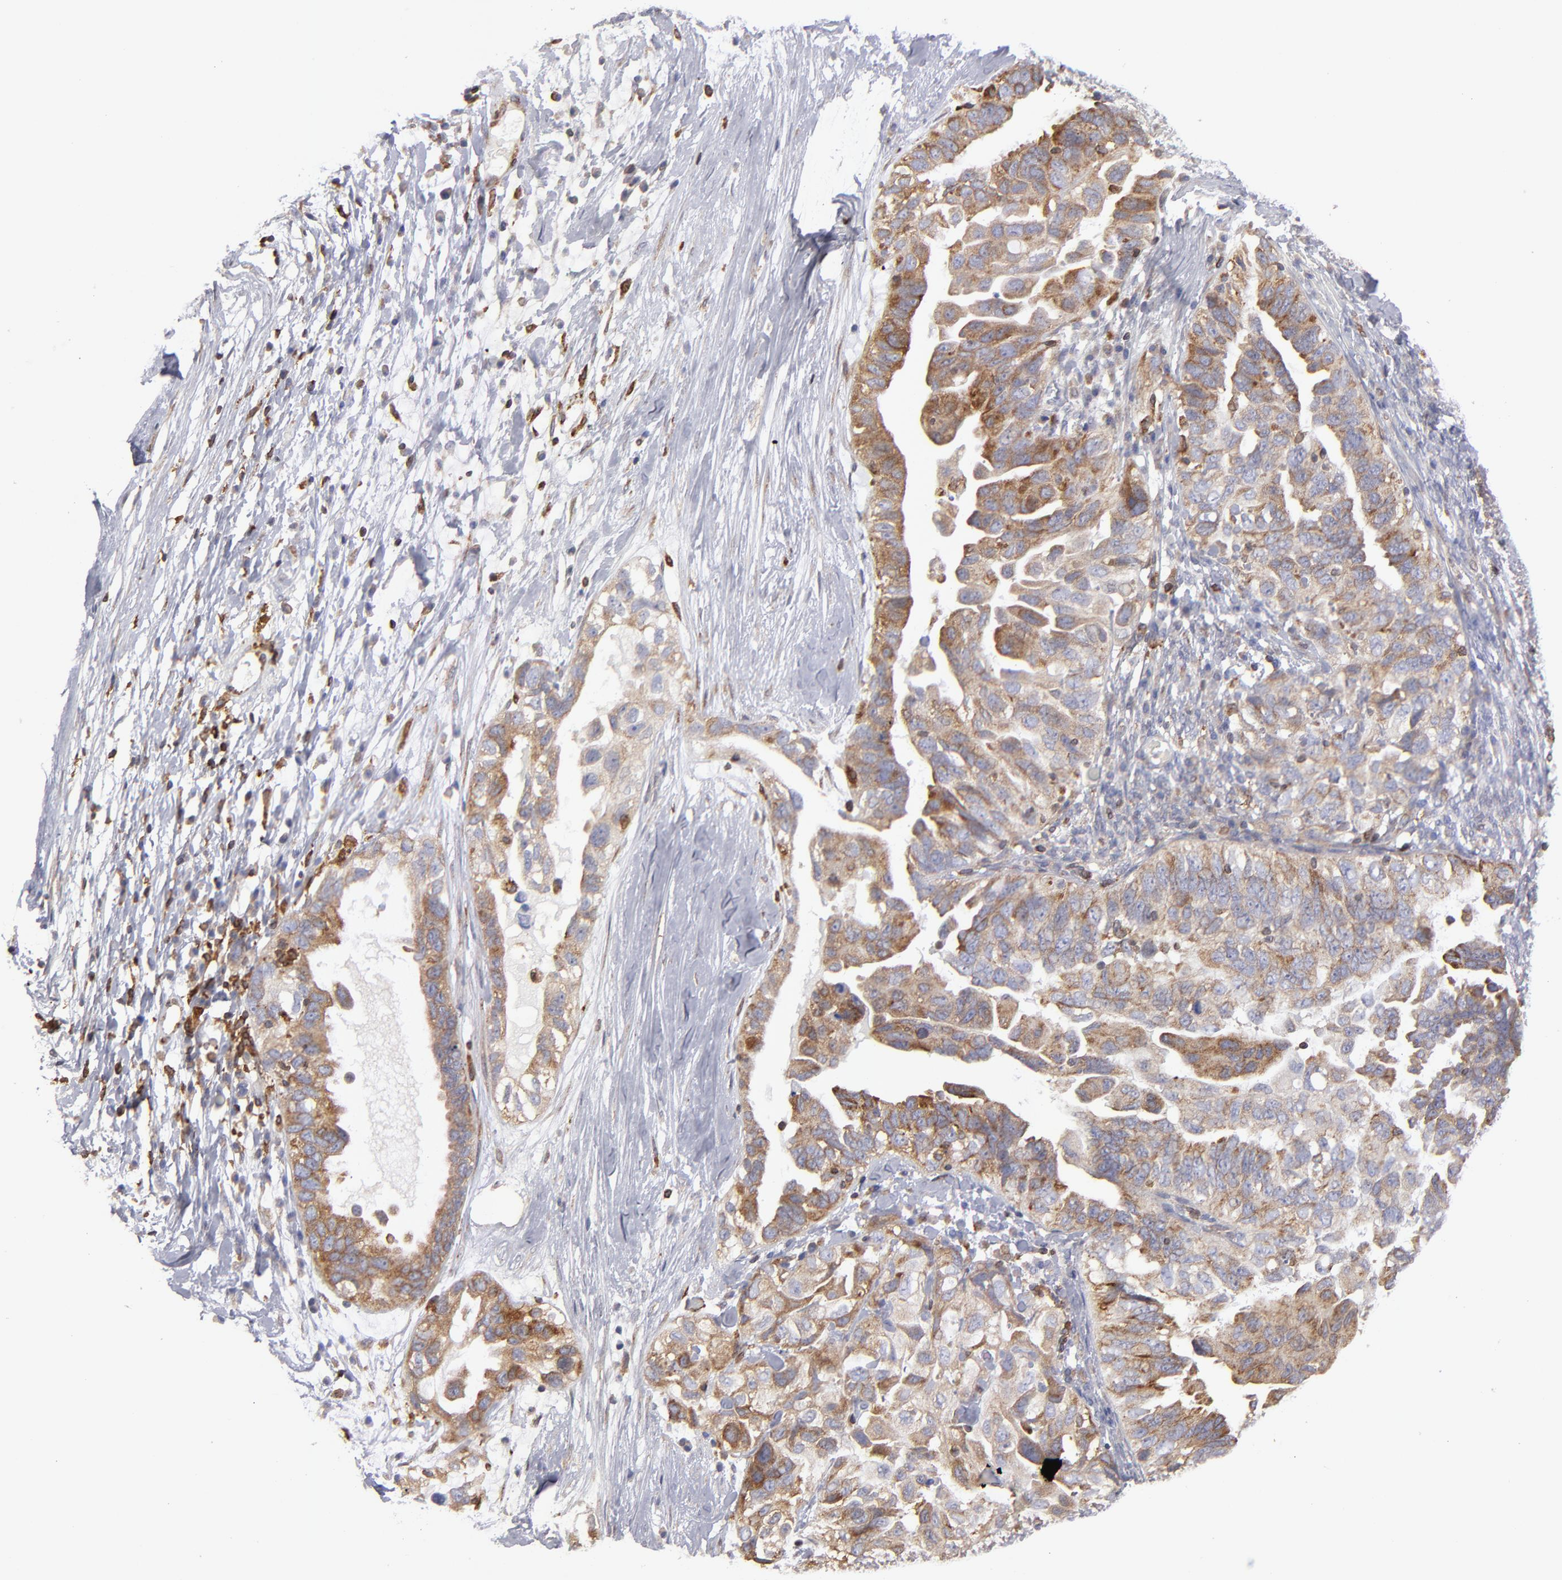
{"staining": {"intensity": "moderate", "quantity": ">75%", "location": "cytoplasmic/membranous"}, "tissue": "ovarian cancer", "cell_type": "Tumor cells", "image_type": "cancer", "snomed": [{"axis": "morphology", "description": "Cystadenocarcinoma, serous, NOS"}, {"axis": "topography", "description": "Ovary"}], "caption": "DAB (3,3'-diaminobenzidine) immunohistochemical staining of ovarian serous cystadenocarcinoma displays moderate cytoplasmic/membranous protein positivity in about >75% of tumor cells.", "gene": "TMX1", "patient": {"sex": "female", "age": 82}}